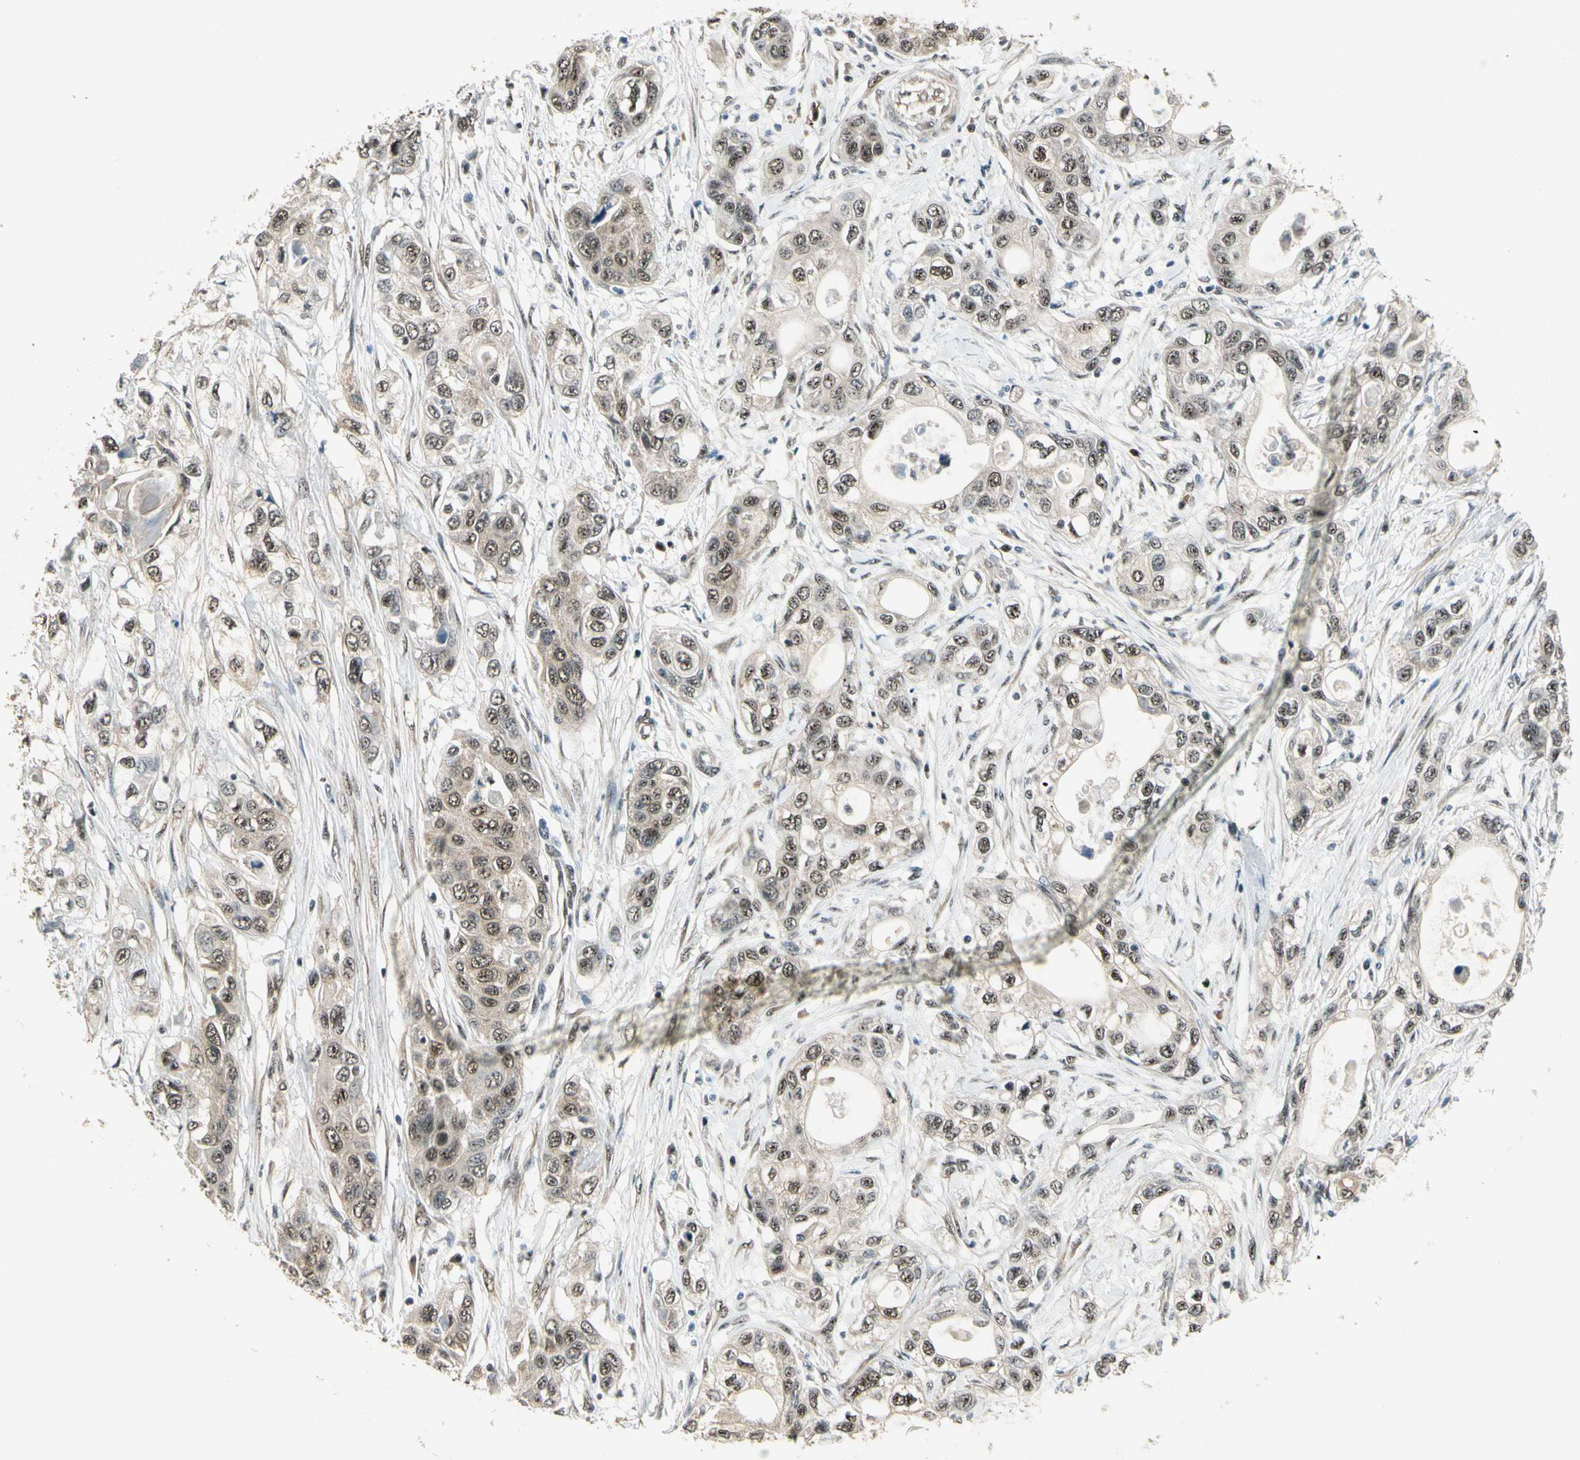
{"staining": {"intensity": "moderate", "quantity": ">75%", "location": "cytoplasmic/membranous,nuclear"}, "tissue": "pancreatic cancer", "cell_type": "Tumor cells", "image_type": "cancer", "snomed": [{"axis": "morphology", "description": "Adenocarcinoma, NOS"}, {"axis": "topography", "description": "Pancreas"}], "caption": "Pancreatic adenocarcinoma stained for a protein (brown) reveals moderate cytoplasmic/membranous and nuclear positive expression in approximately >75% of tumor cells.", "gene": "MCPH1", "patient": {"sex": "female", "age": 70}}